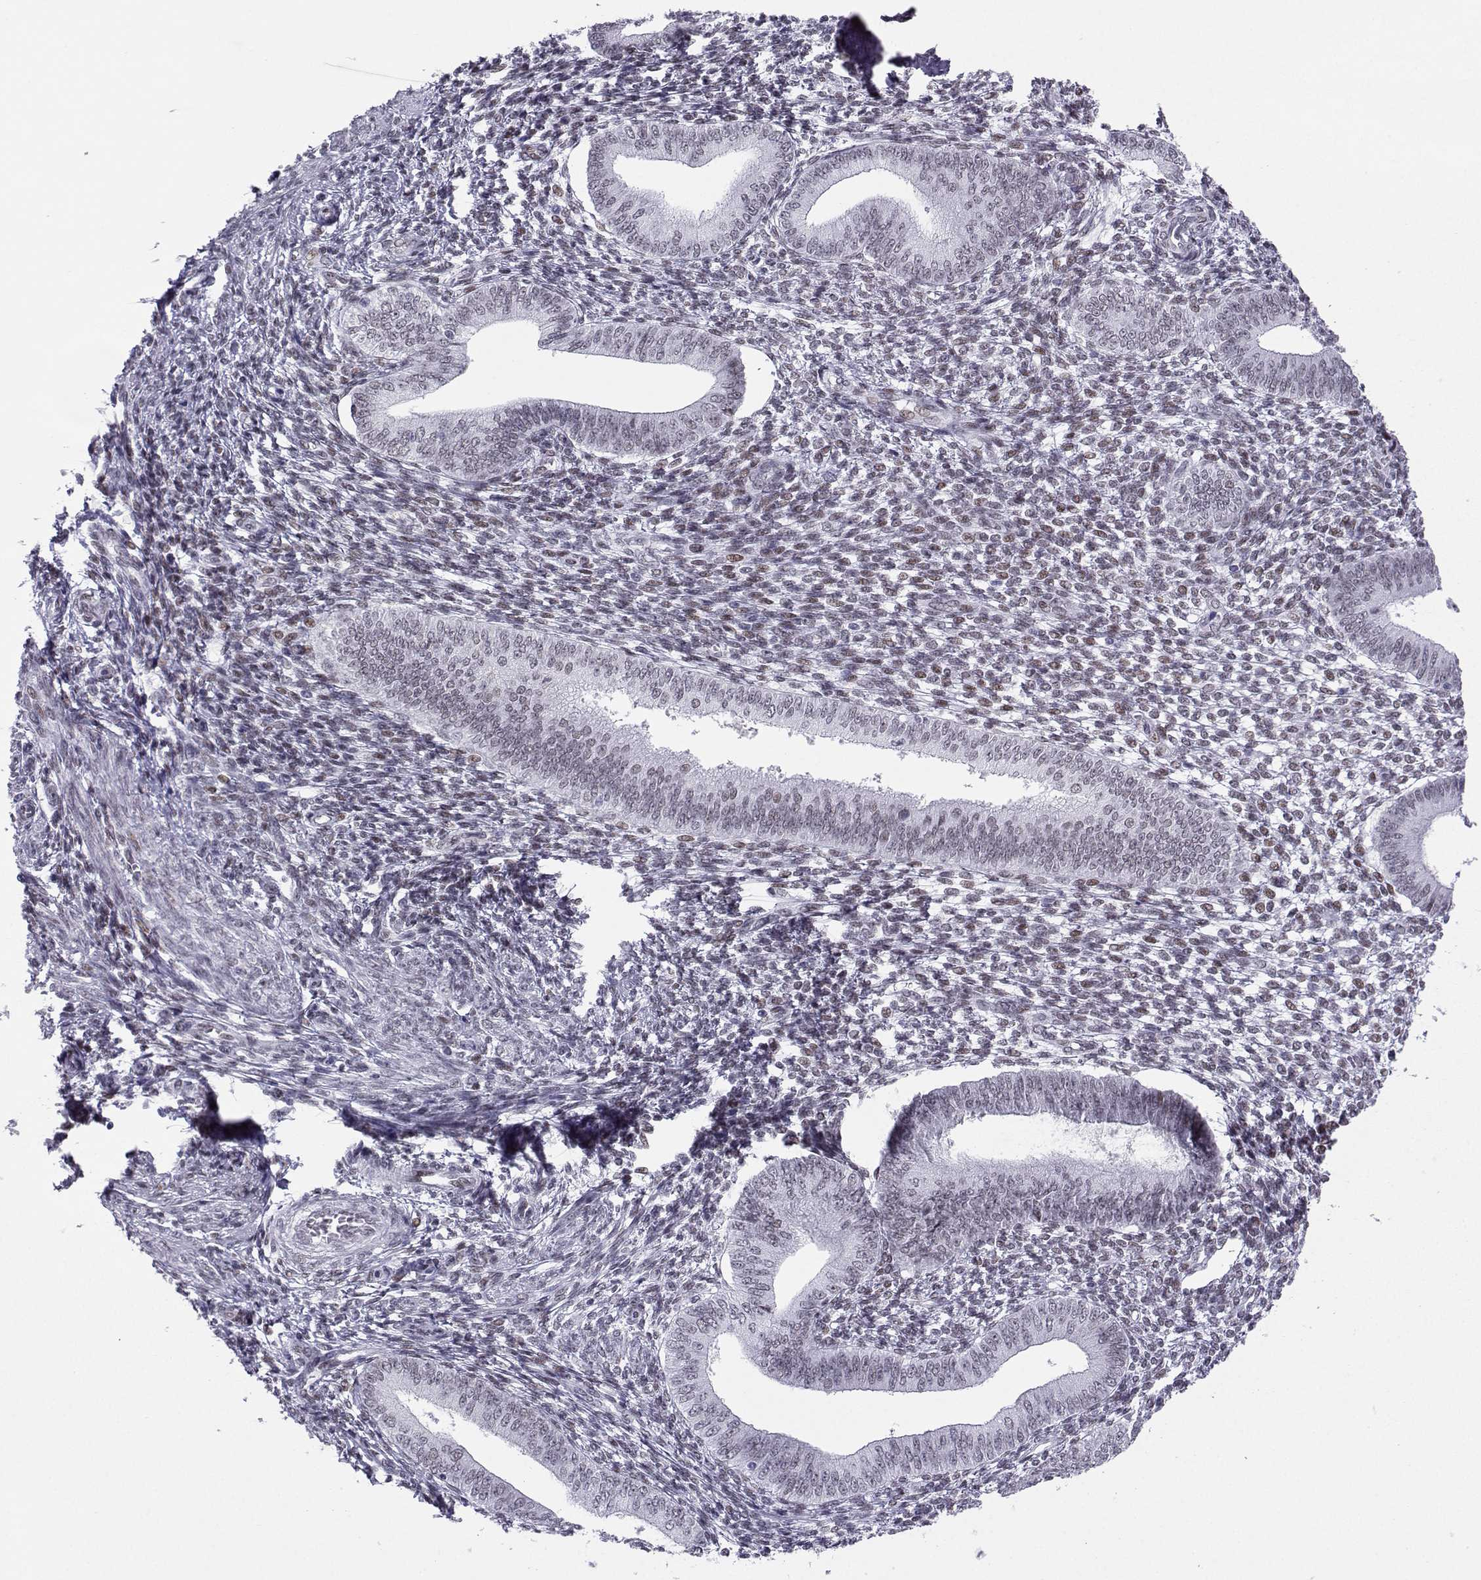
{"staining": {"intensity": "moderate", "quantity": "<25%", "location": "nuclear"}, "tissue": "endometrium", "cell_type": "Cells in endometrial stroma", "image_type": "normal", "snomed": [{"axis": "morphology", "description": "Normal tissue, NOS"}, {"axis": "topography", "description": "Endometrium"}], "caption": "A high-resolution photomicrograph shows immunohistochemistry (IHC) staining of benign endometrium, which demonstrates moderate nuclear staining in approximately <25% of cells in endometrial stroma.", "gene": "LORICRIN", "patient": {"sex": "female", "age": 42}}